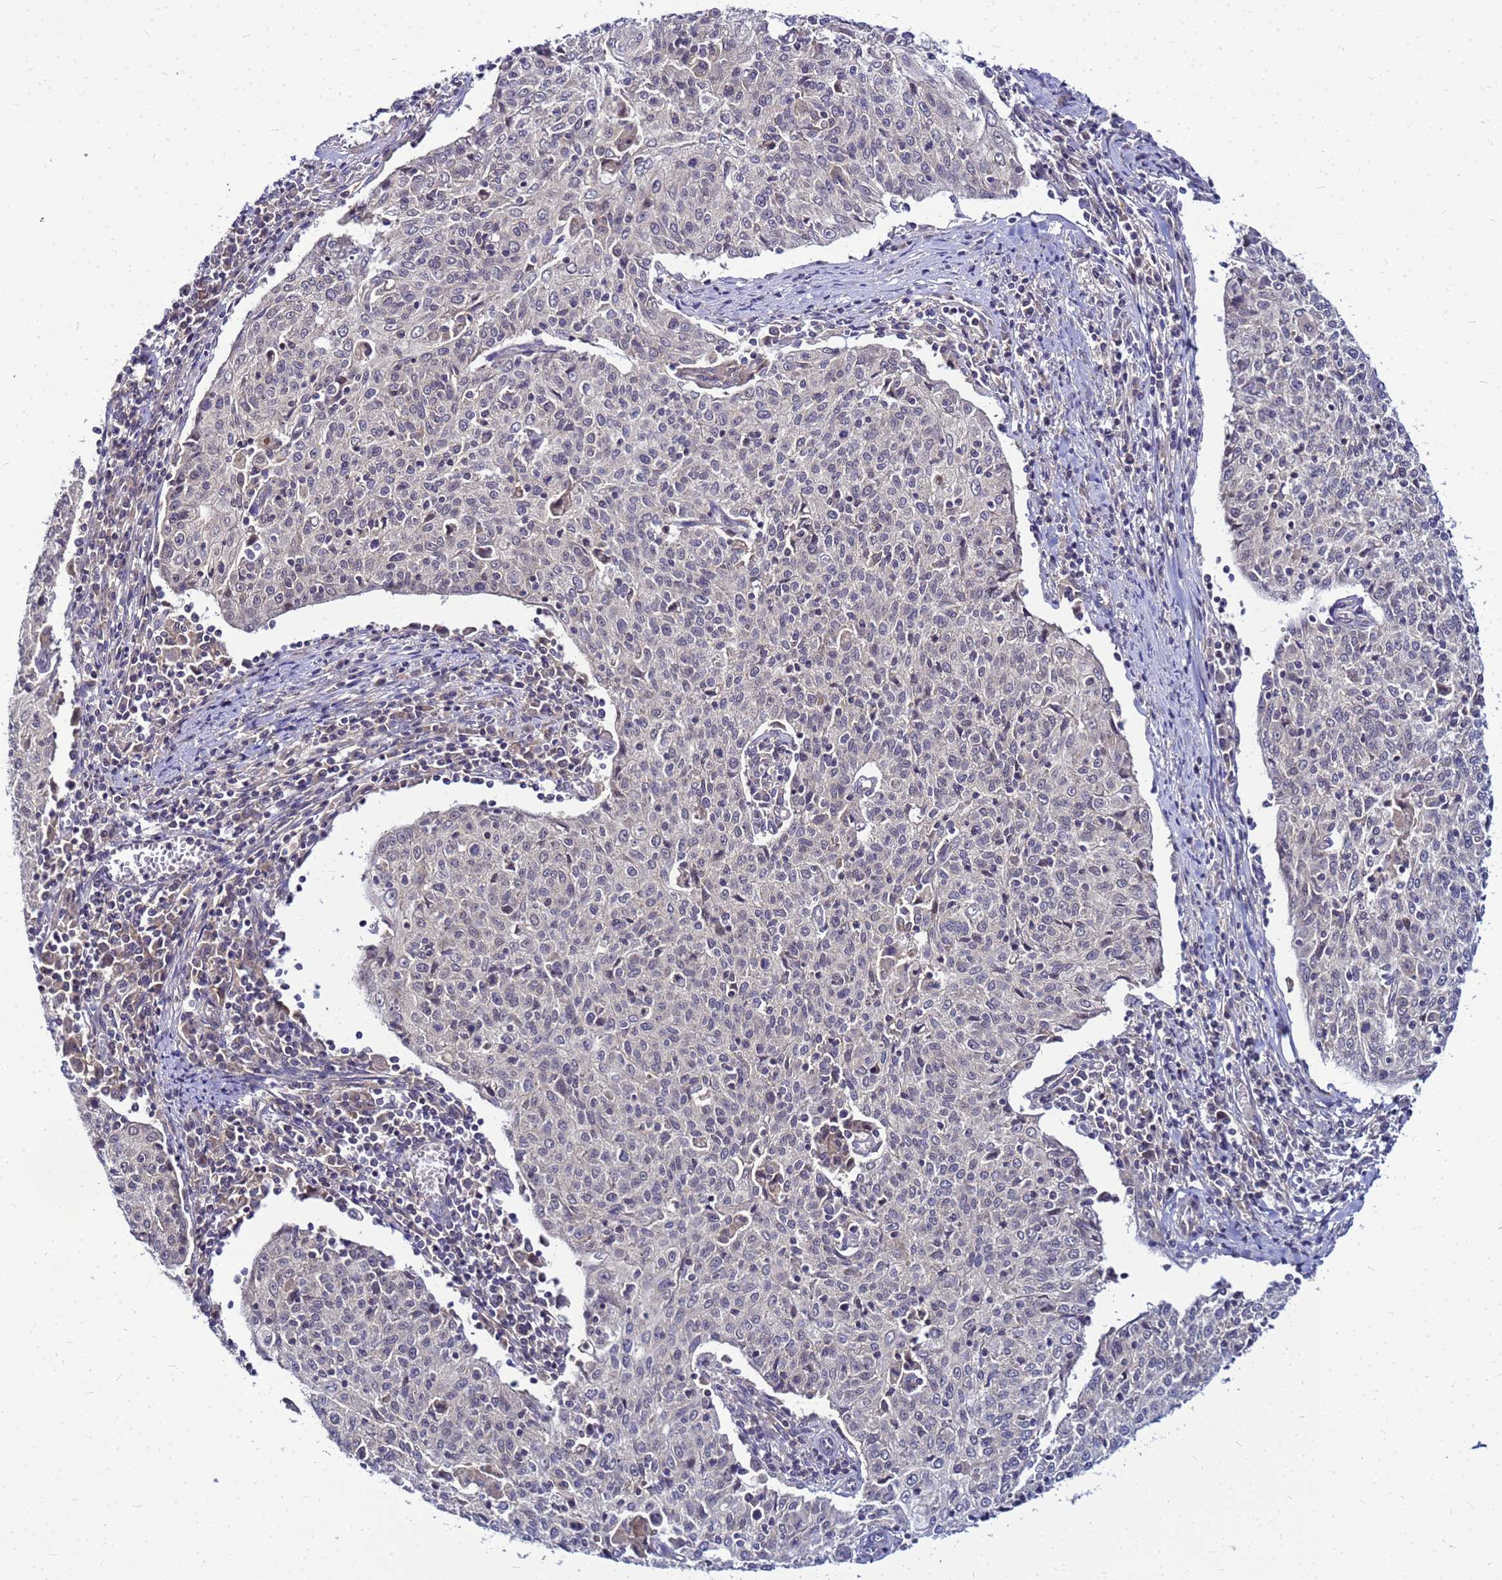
{"staining": {"intensity": "negative", "quantity": "none", "location": "none"}, "tissue": "cervical cancer", "cell_type": "Tumor cells", "image_type": "cancer", "snomed": [{"axis": "morphology", "description": "Squamous cell carcinoma, NOS"}, {"axis": "topography", "description": "Cervix"}], "caption": "Cervical squamous cell carcinoma was stained to show a protein in brown. There is no significant expression in tumor cells.", "gene": "SAT1", "patient": {"sex": "female", "age": 48}}